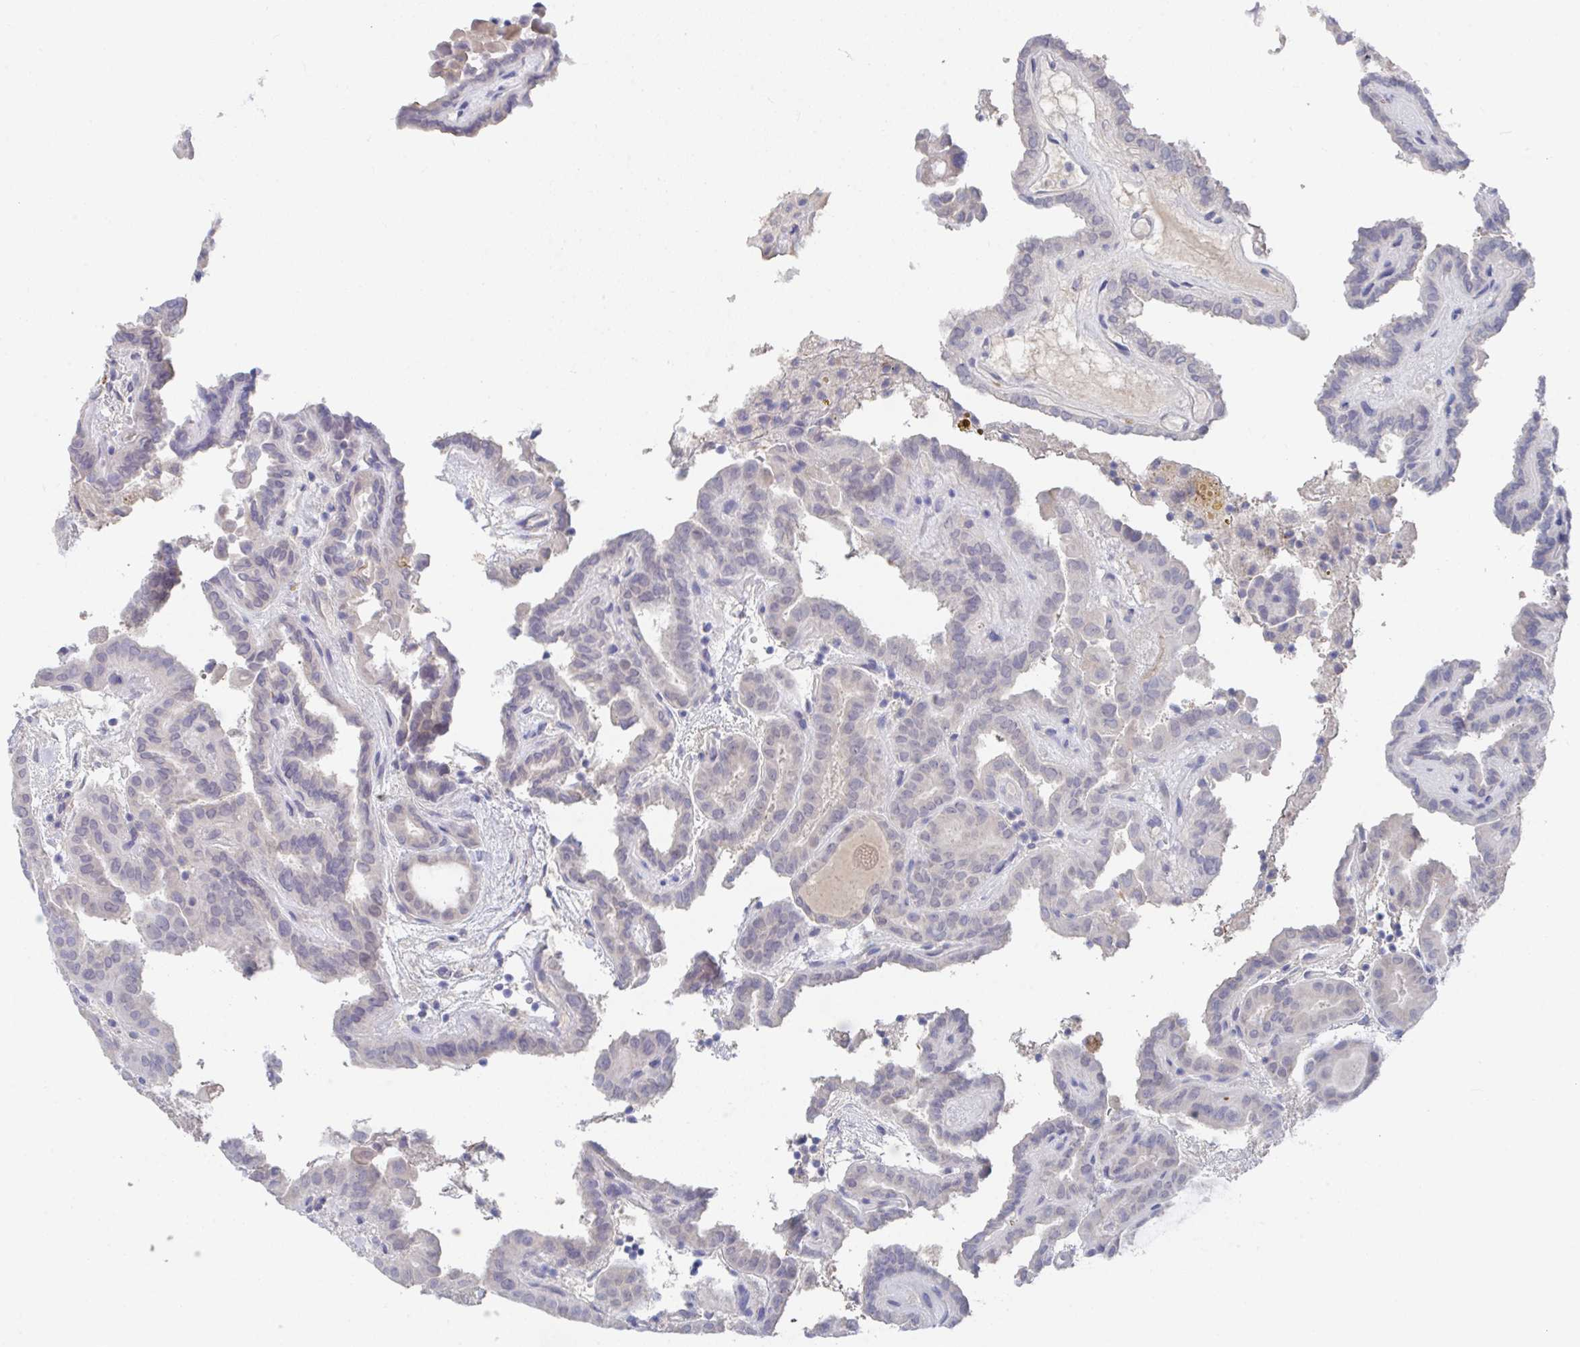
{"staining": {"intensity": "negative", "quantity": "none", "location": "none"}, "tissue": "thyroid cancer", "cell_type": "Tumor cells", "image_type": "cancer", "snomed": [{"axis": "morphology", "description": "Papillary adenocarcinoma, NOS"}, {"axis": "topography", "description": "Thyroid gland"}], "caption": "Tumor cells are negative for brown protein staining in thyroid cancer (papillary adenocarcinoma). Nuclei are stained in blue.", "gene": "KCNK5", "patient": {"sex": "female", "age": 46}}